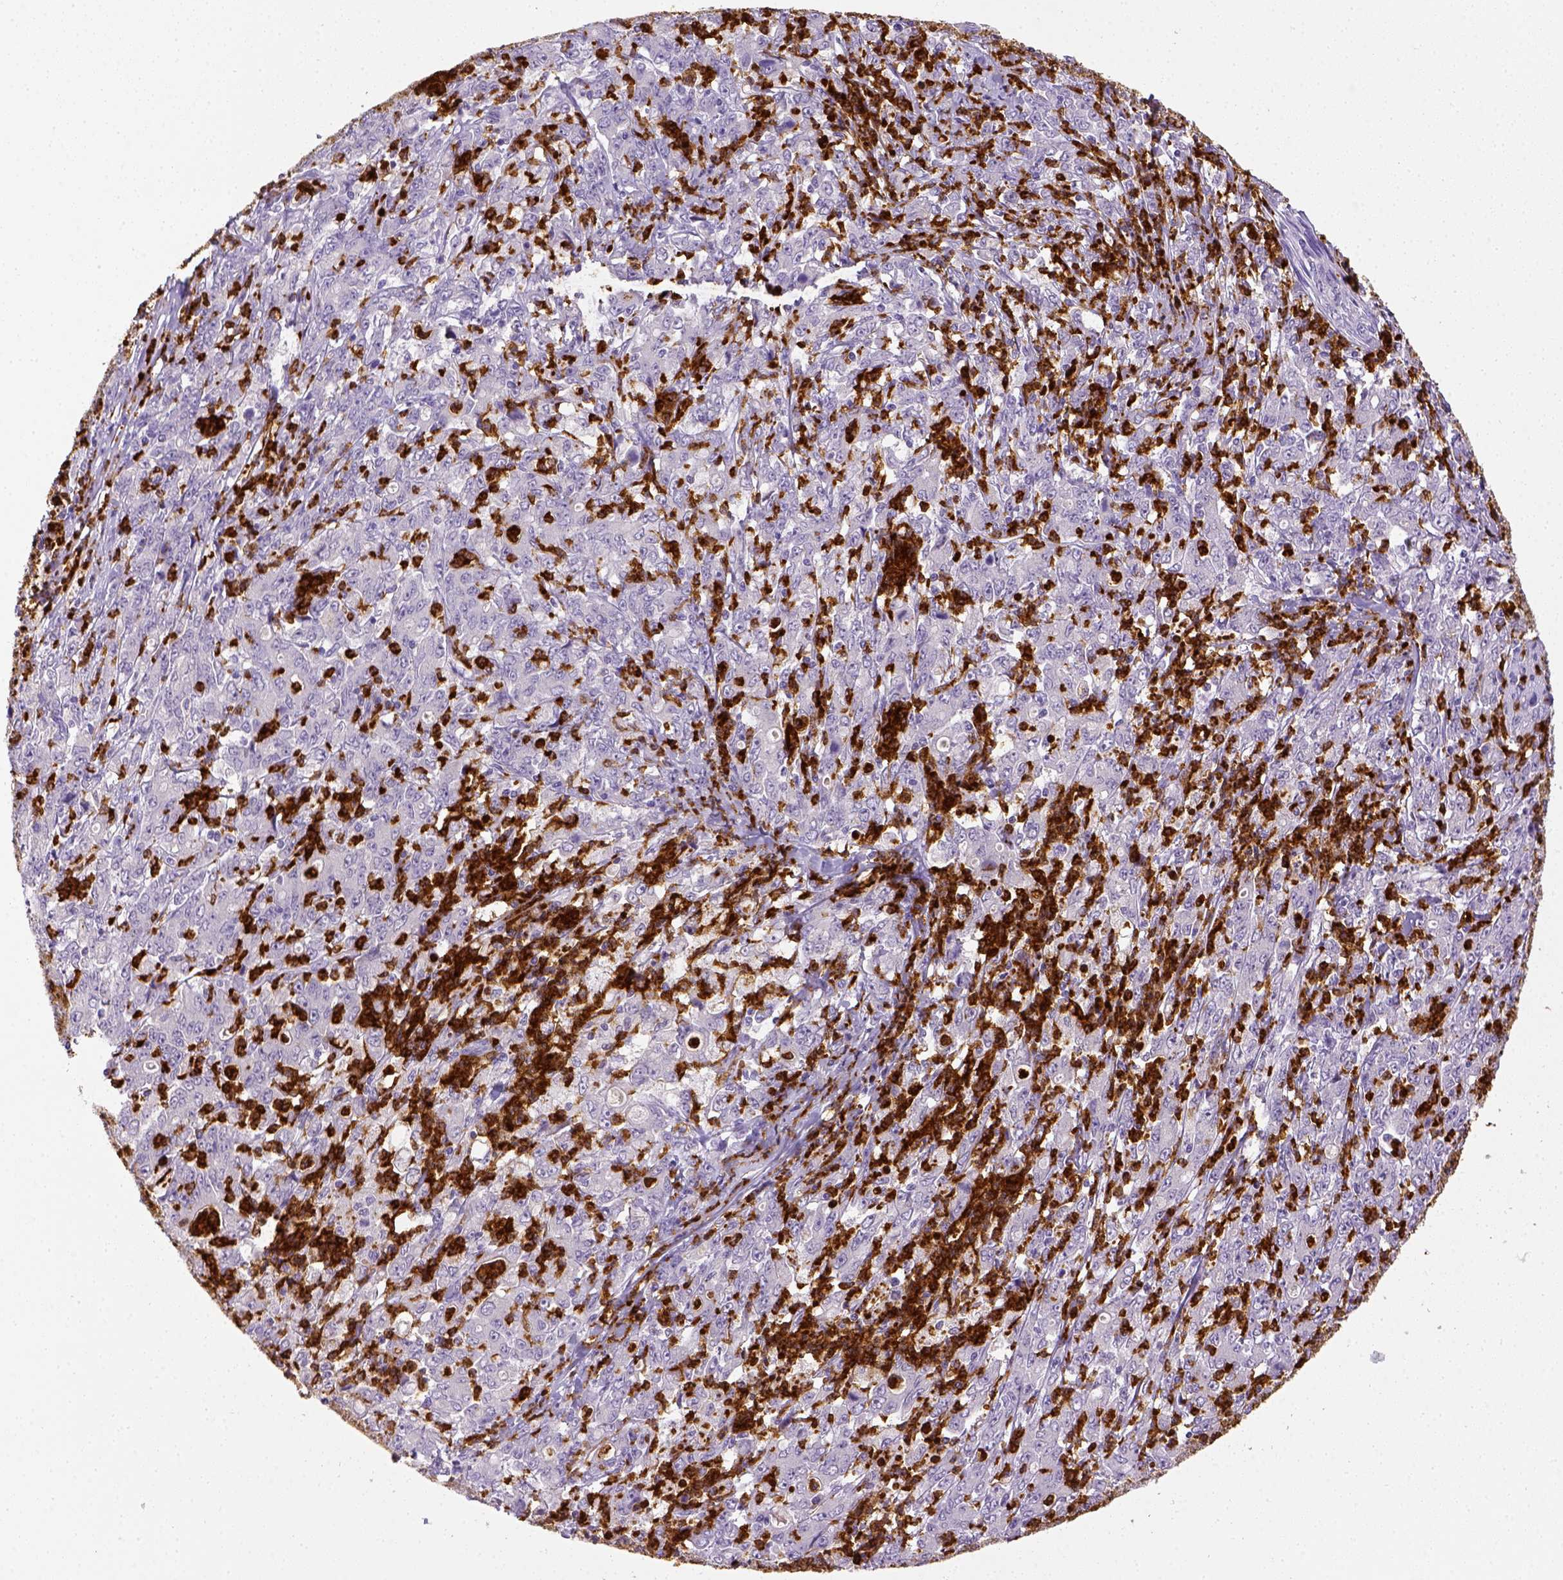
{"staining": {"intensity": "negative", "quantity": "none", "location": "none"}, "tissue": "stomach cancer", "cell_type": "Tumor cells", "image_type": "cancer", "snomed": [{"axis": "morphology", "description": "Adenocarcinoma, NOS"}, {"axis": "topography", "description": "Stomach, lower"}], "caption": "Tumor cells show no significant protein positivity in stomach cancer.", "gene": "ITGAM", "patient": {"sex": "female", "age": 71}}